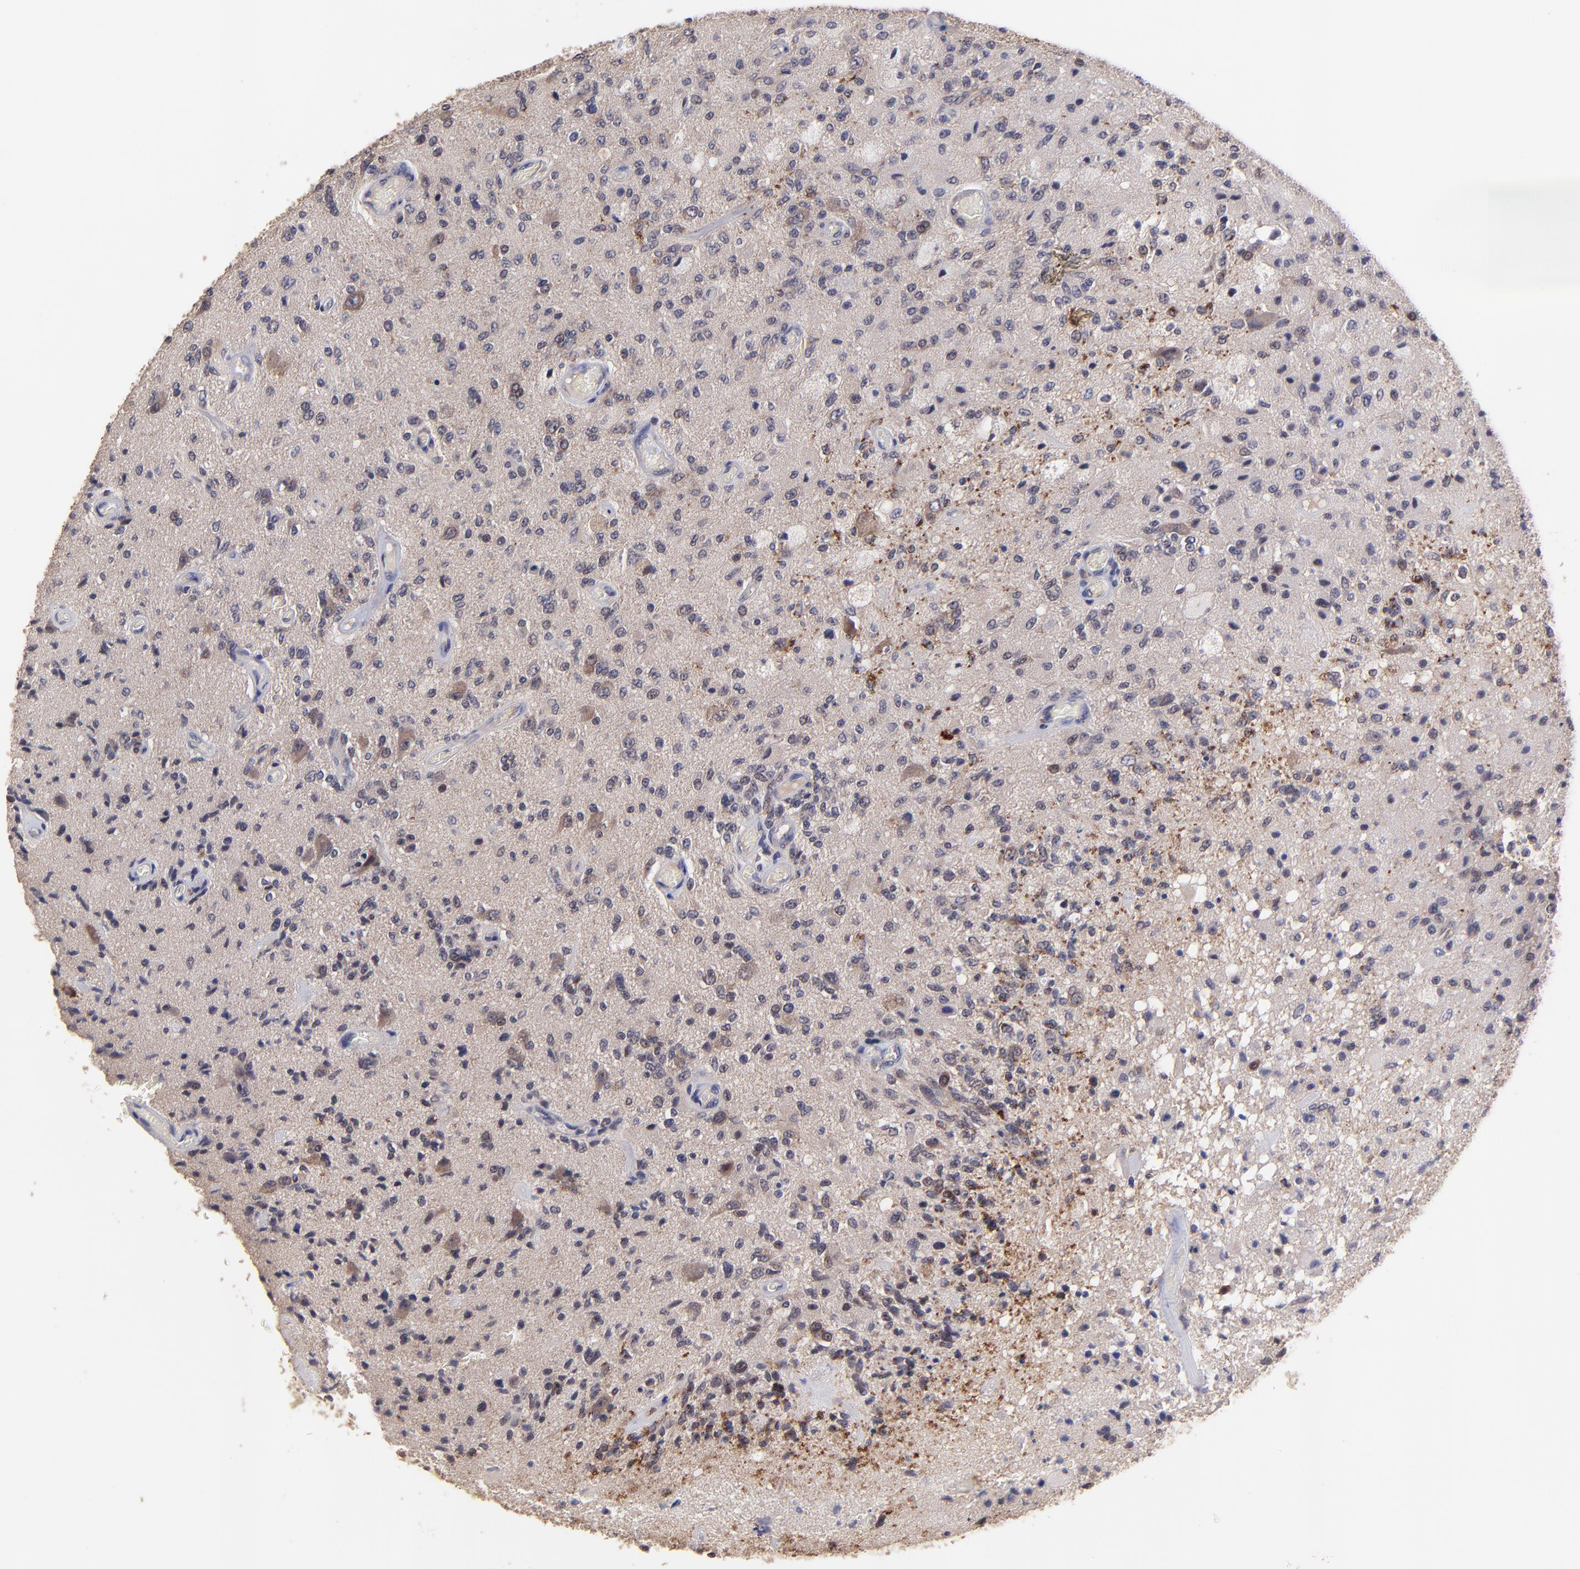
{"staining": {"intensity": "negative", "quantity": "none", "location": "none"}, "tissue": "glioma", "cell_type": "Tumor cells", "image_type": "cancer", "snomed": [{"axis": "morphology", "description": "Normal tissue, NOS"}, {"axis": "morphology", "description": "Glioma, malignant, High grade"}, {"axis": "topography", "description": "Cerebral cortex"}], "caption": "Tumor cells are negative for brown protein staining in malignant high-grade glioma. (Stains: DAB (3,3'-diaminobenzidine) IHC with hematoxylin counter stain, Microscopy: brightfield microscopy at high magnification).", "gene": "ZNF747", "patient": {"sex": "male", "age": 77}}